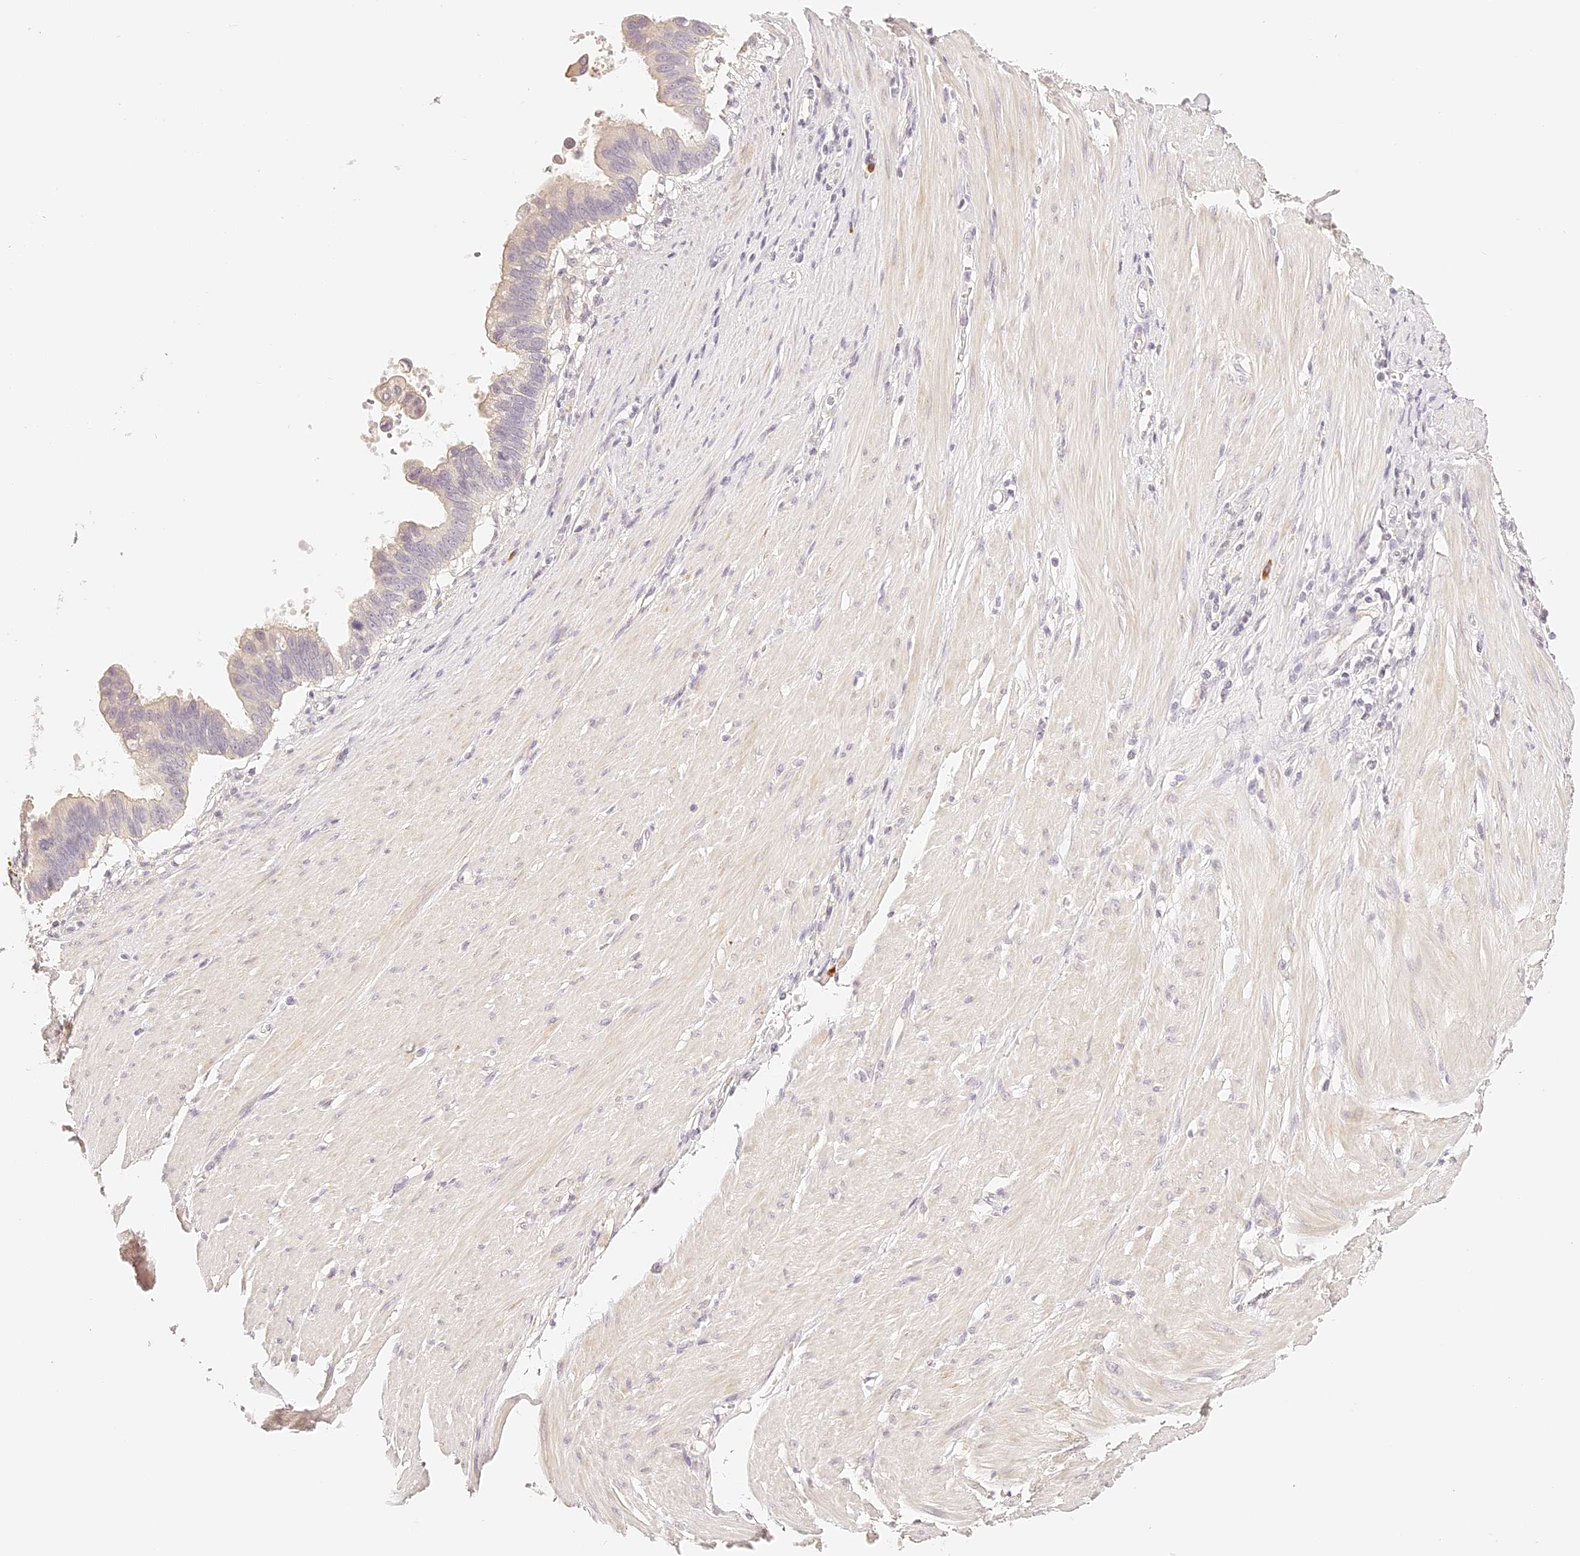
{"staining": {"intensity": "weak", "quantity": "<25%", "location": "cytoplasmic/membranous"}, "tissue": "pancreatic cancer", "cell_type": "Tumor cells", "image_type": "cancer", "snomed": [{"axis": "morphology", "description": "Adenocarcinoma, NOS"}, {"axis": "topography", "description": "Pancreas"}], "caption": "A photomicrograph of adenocarcinoma (pancreatic) stained for a protein reveals no brown staining in tumor cells. The staining is performed using DAB brown chromogen with nuclei counter-stained in using hematoxylin.", "gene": "TRIM45", "patient": {"sex": "female", "age": 56}}